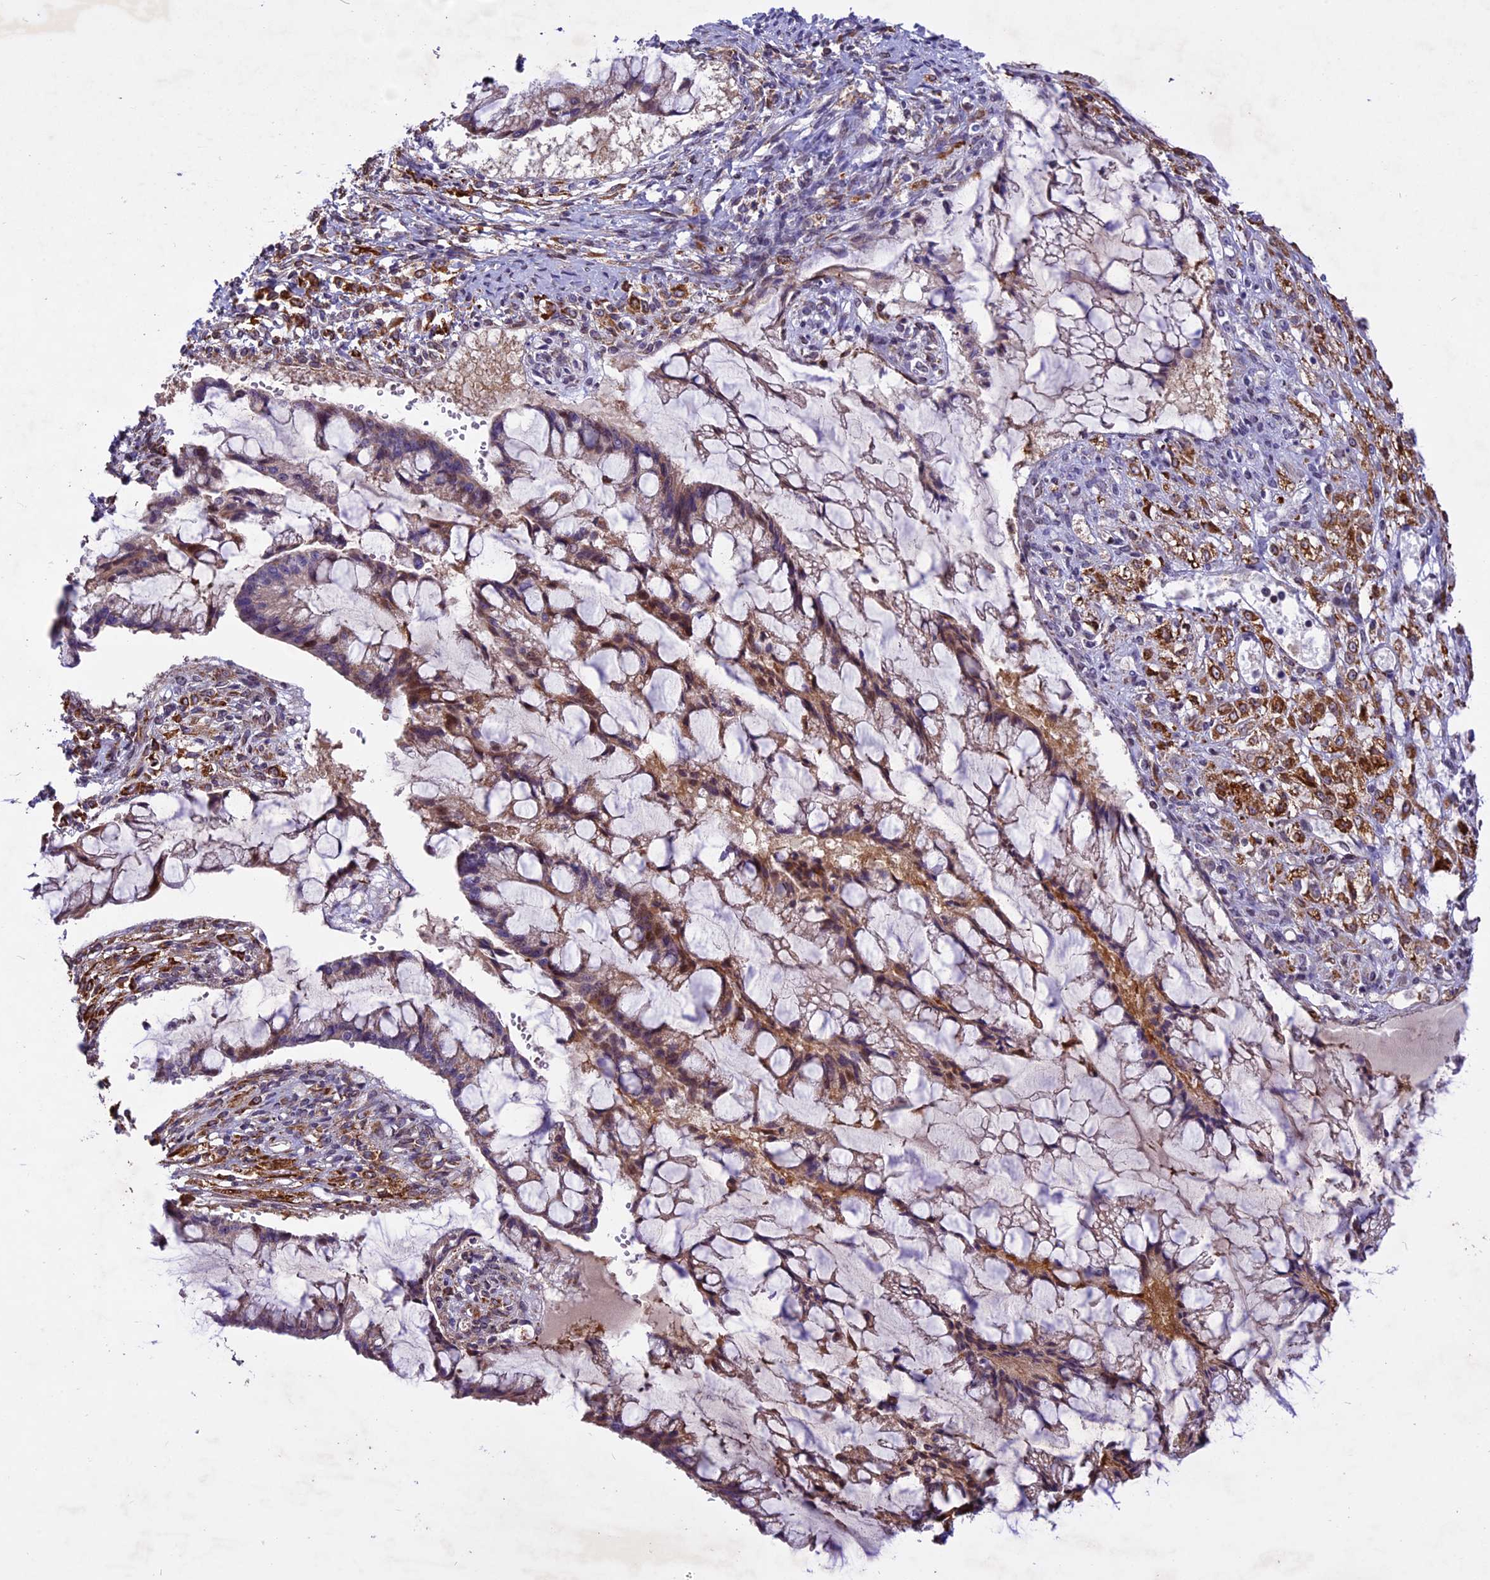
{"staining": {"intensity": "weak", "quantity": "25%-75%", "location": "cytoplasmic/membranous"}, "tissue": "ovarian cancer", "cell_type": "Tumor cells", "image_type": "cancer", "snomed": [{"axis": "morphology", "description": "Cystadenocarcinoma, mucinous, NOS"}, {"axis": "topography", "description": "Ovary"}], "caption": "Ovarian cancer (mucinous cystadenocarcinoma) was stained to show a protein in brown. There is low levels of weak cytoplasmic/membranous expression in about 25%-75% of tumor cells.", "gene": "MIEF2", "patient": {"sex": "female", "age": 73}}